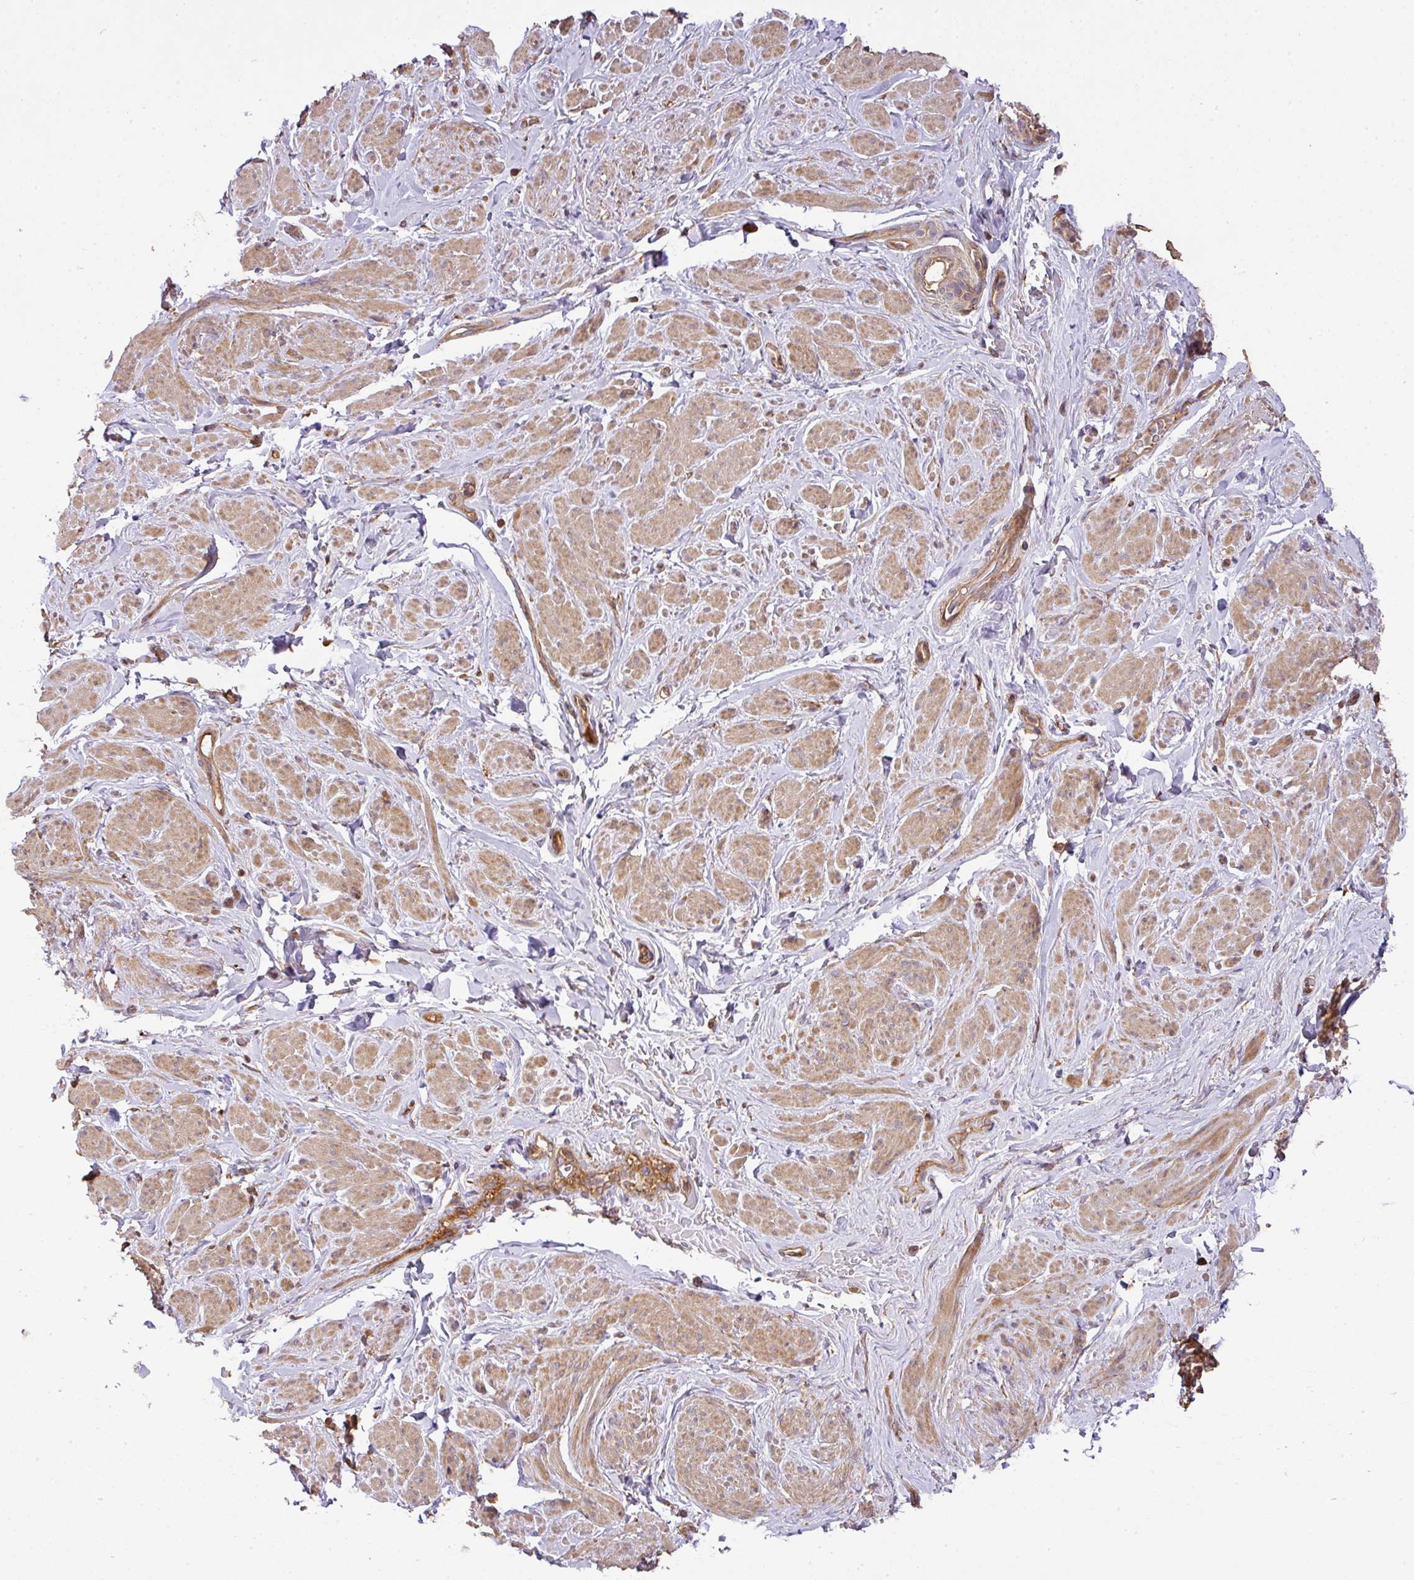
{"staining": {"intensity": "moderate", "quantity": "25%-75%", "location": "cytoplasmic/membranous"}, "tissue": "smooth muscle", "cell_type": "Smooth muscle cells", "image_type": "normal", "snomed": [{"axis": "morphology", "description": "Normal tissue, NOS"}, {"axis": "topography", "description": "Smooth muscle"}, {"axis": "topography", "description": "Peripheral nerve tissue"}], "caption": "Immunohistochemistry micrograph of benign smooth muscle: human smooth muscle stained using immunohistochemistry shows medium levels of moderate protein expression localized specifically in the cytoplasmic/membranous of smooth muscle cells, appearing as a cytoplasmic/membranous brown color.", "gene": "GSPT1", "patient": {"sex": "male", "age": 69}}